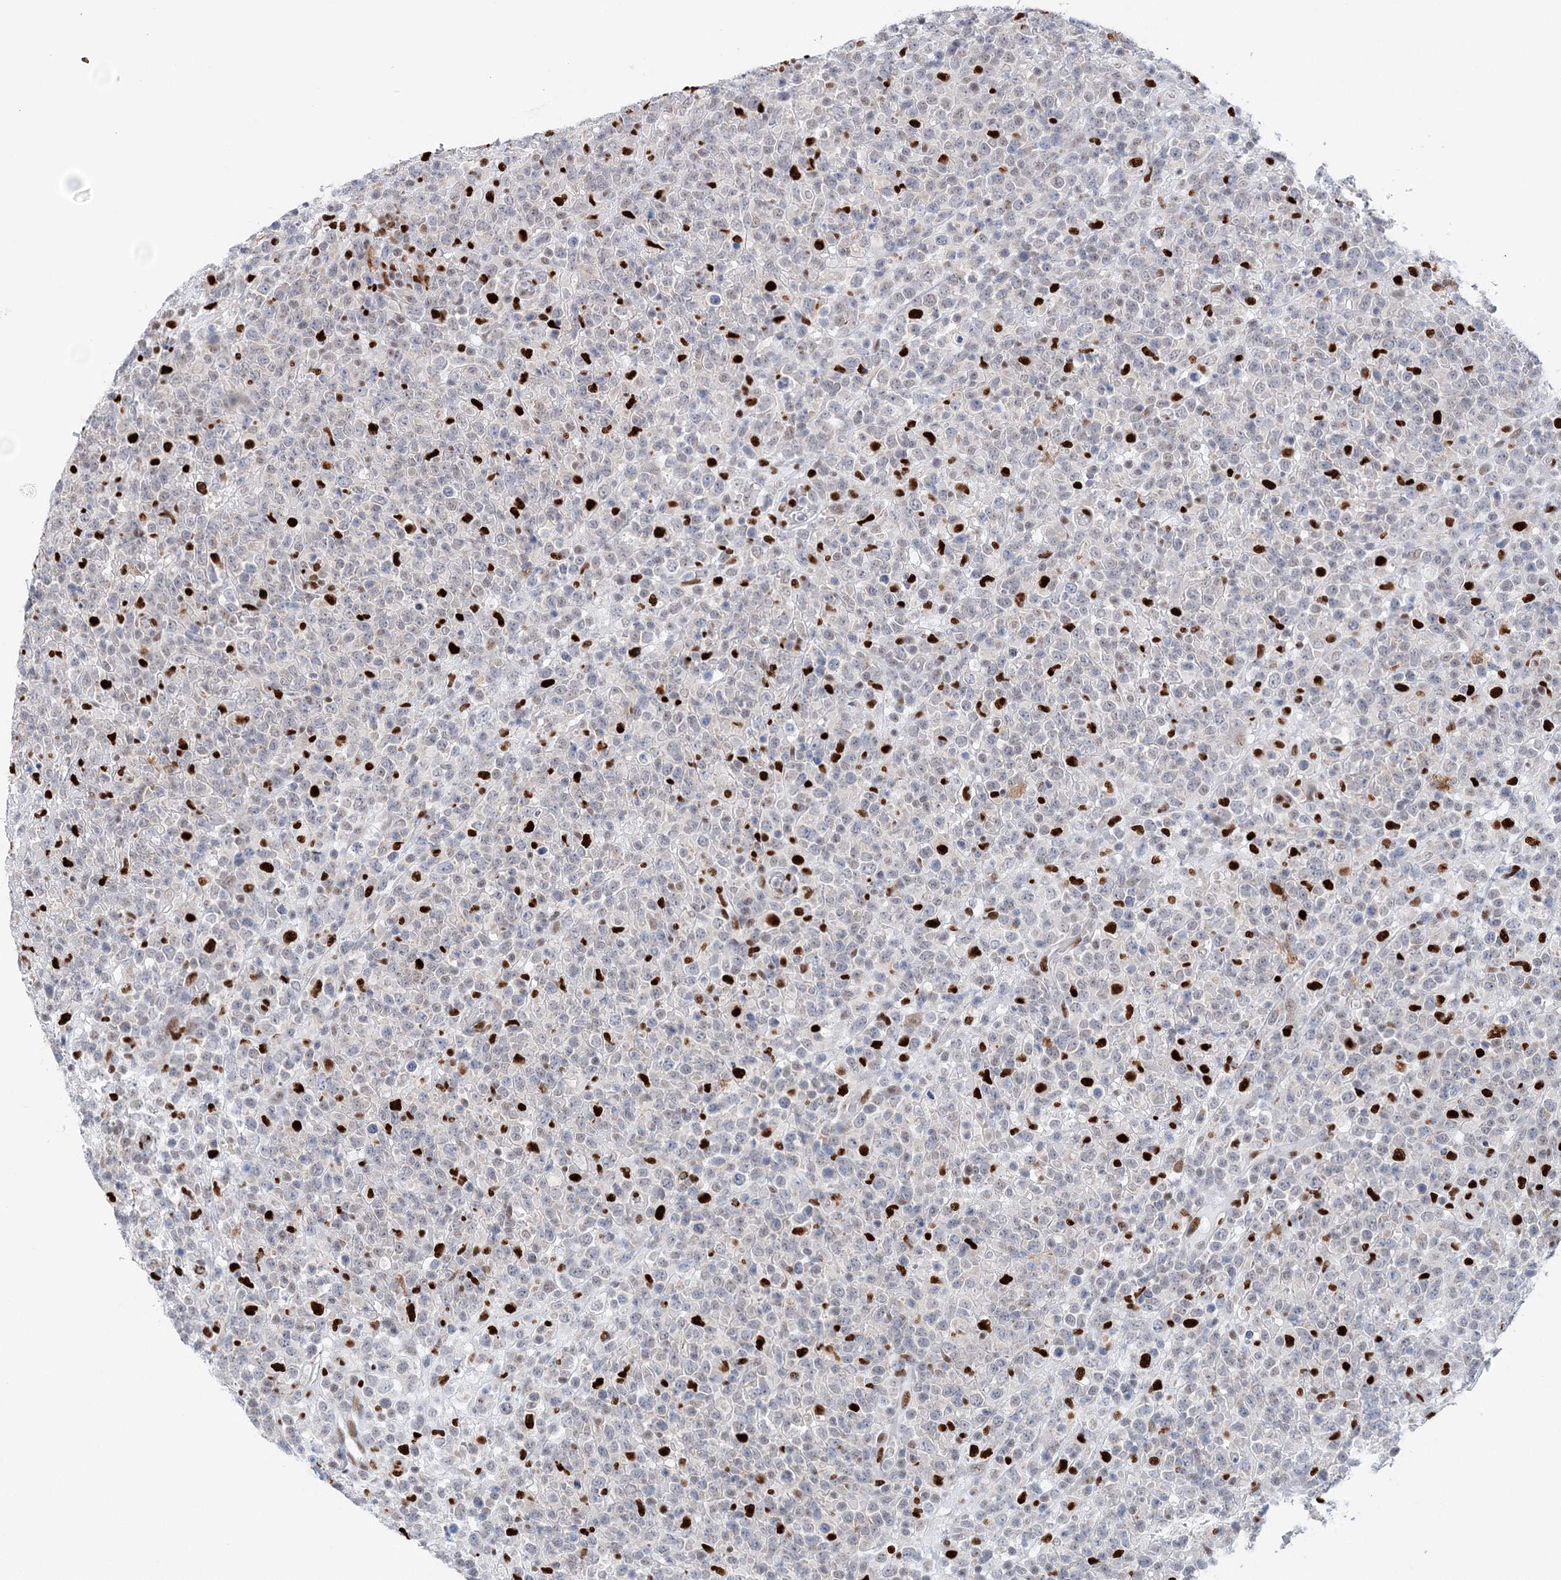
{"staining": {"intensity": "negative", "quantity": "none", "location": "none"}, "tissue": "lymphoma", "cell_type": "Tumor cells", "image_type": "cancer", "snomed": [{"axis": "morphology", "description": "Malignant lymphoma, non-Hodgkin's type, High grade"}, {"axis": "topography", "description": "Colon"}], "caption": "DAB (3,3'-diaminobenzidine) immunohistochemical staining of lymphoma displays no significant expression in tumor cells.", "gene": "NIT2", "patient": {"sex": "female", "age": 53}}